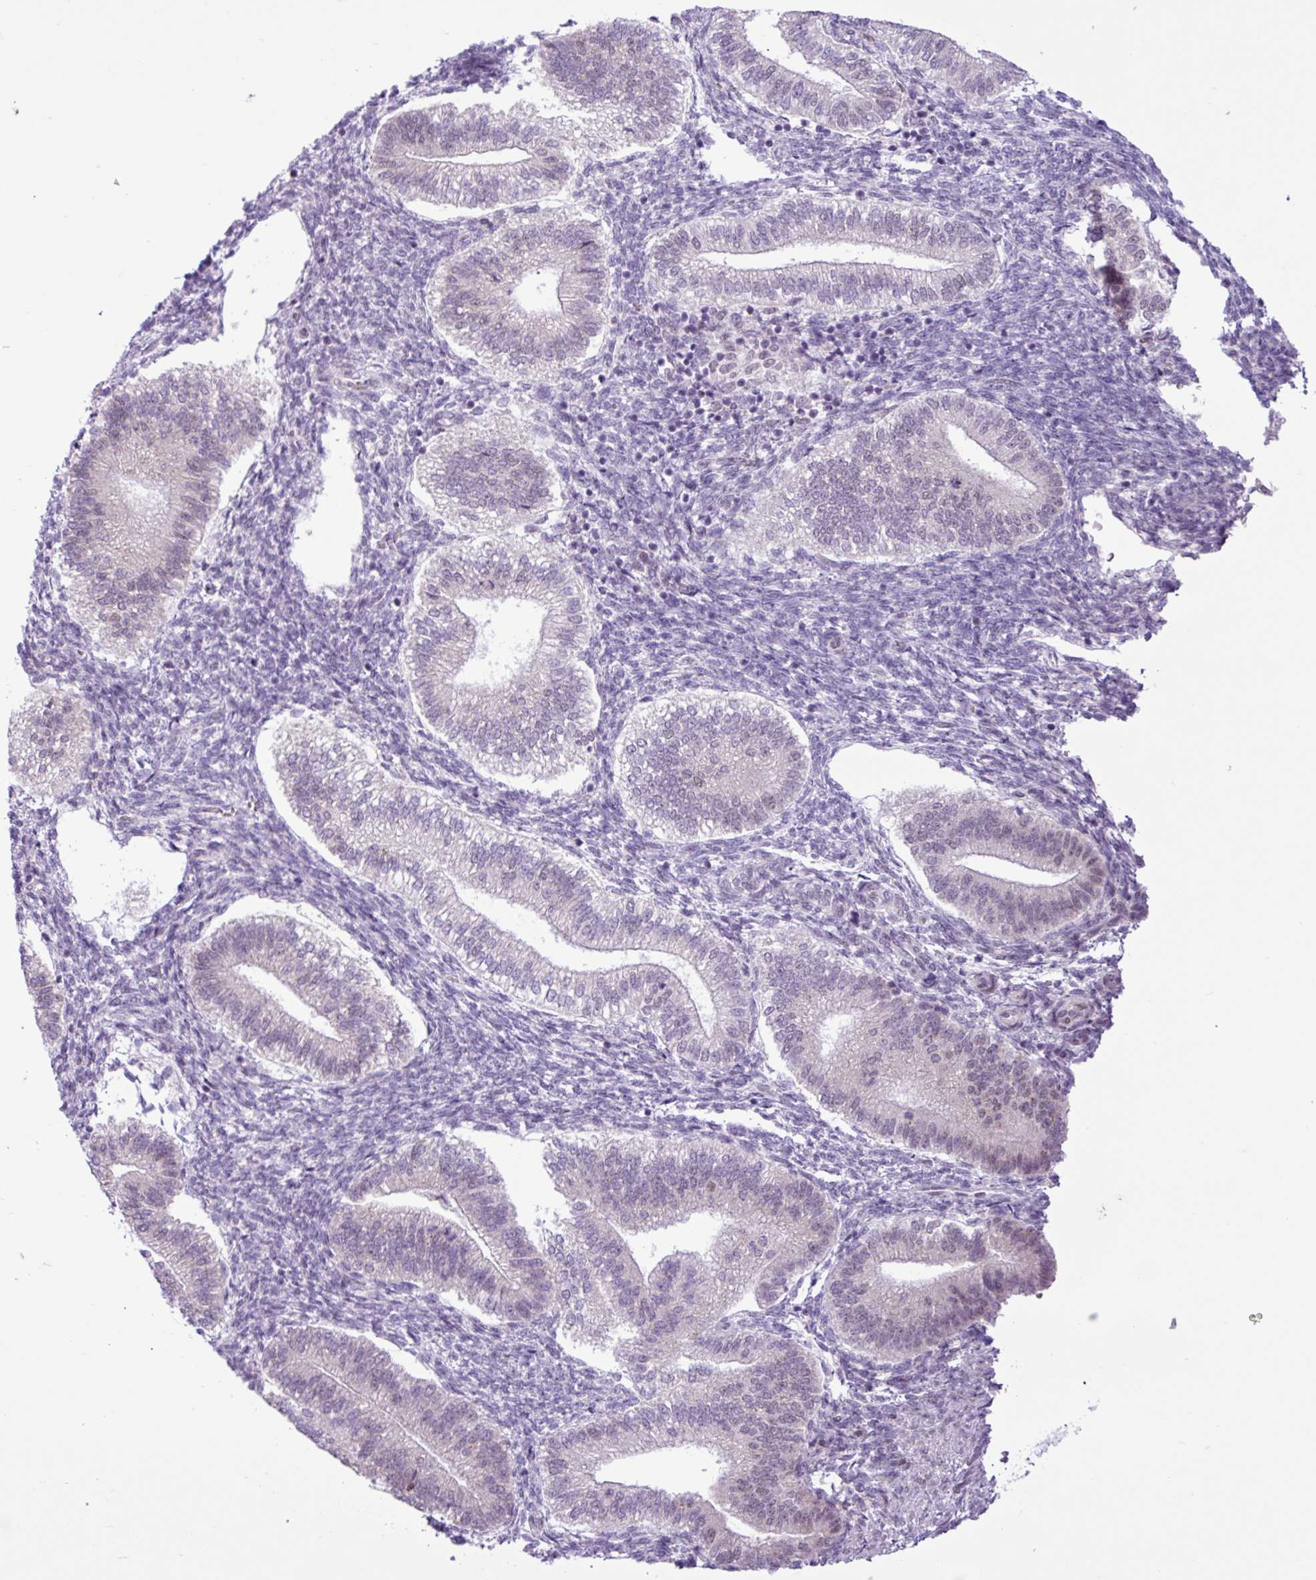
{"staining": {"intensity": "negative", "quantity": "none", "location": "none"}, "tissue": "endometrium", "cell_type": "Cells in endometrial stroma", "image_type": "normal", "snomed": [{"axis": "morphology", "description": "Normal tissue, NOS"}, {"axis": "topography", "description": "Endometrium"}], "caption": "Immunohistochemistry of benign human endometrium shows no staining in cells in endometrial stroma.", "gene": "ELOA2", "patient": {"sex": "female", "age": 25}}